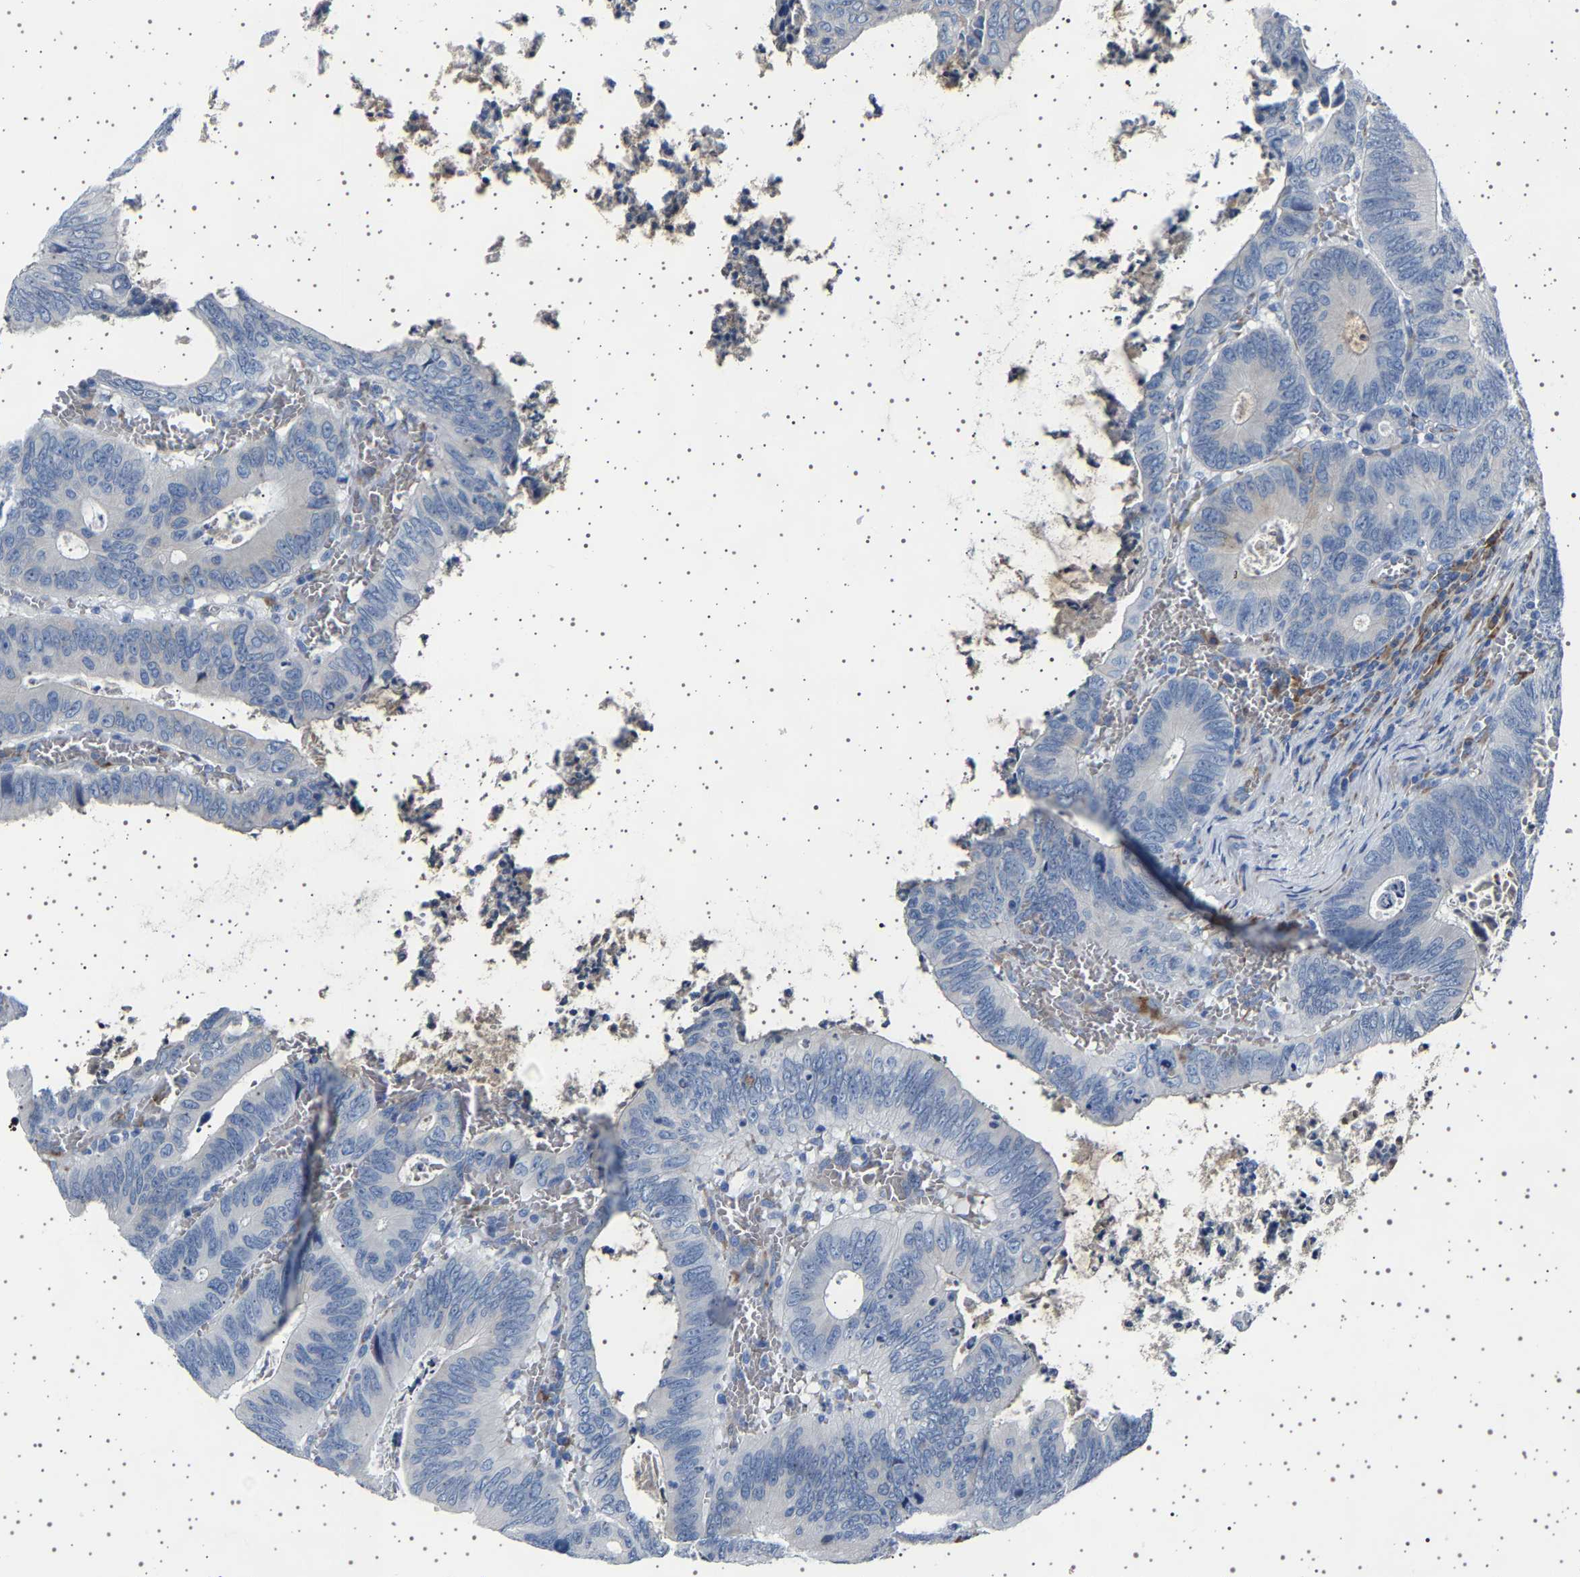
{"staining": {"intensity": "negative", "quantity": "none", "location": "none"}, "tissue": "colorectal cancer", "cell_type": "Tumor cells", "image_type": "cancer", "snomed": [{"axis": "morphology", "description": "Inflammation, NOS"}, {"axis": "morphology", "description": "Adenocarcinoma, NOS"}, {"axis": "topography", "description": "Colon"}], "caption": "This micrograph is of colorectal cancer stained with immunohistochemistry to label a protein in brown with the nuclei are counter-stained blue. There is no positivity in tumor cells.", "gene": "FTCD", "patient": {"sex": "male", "age": 72}}